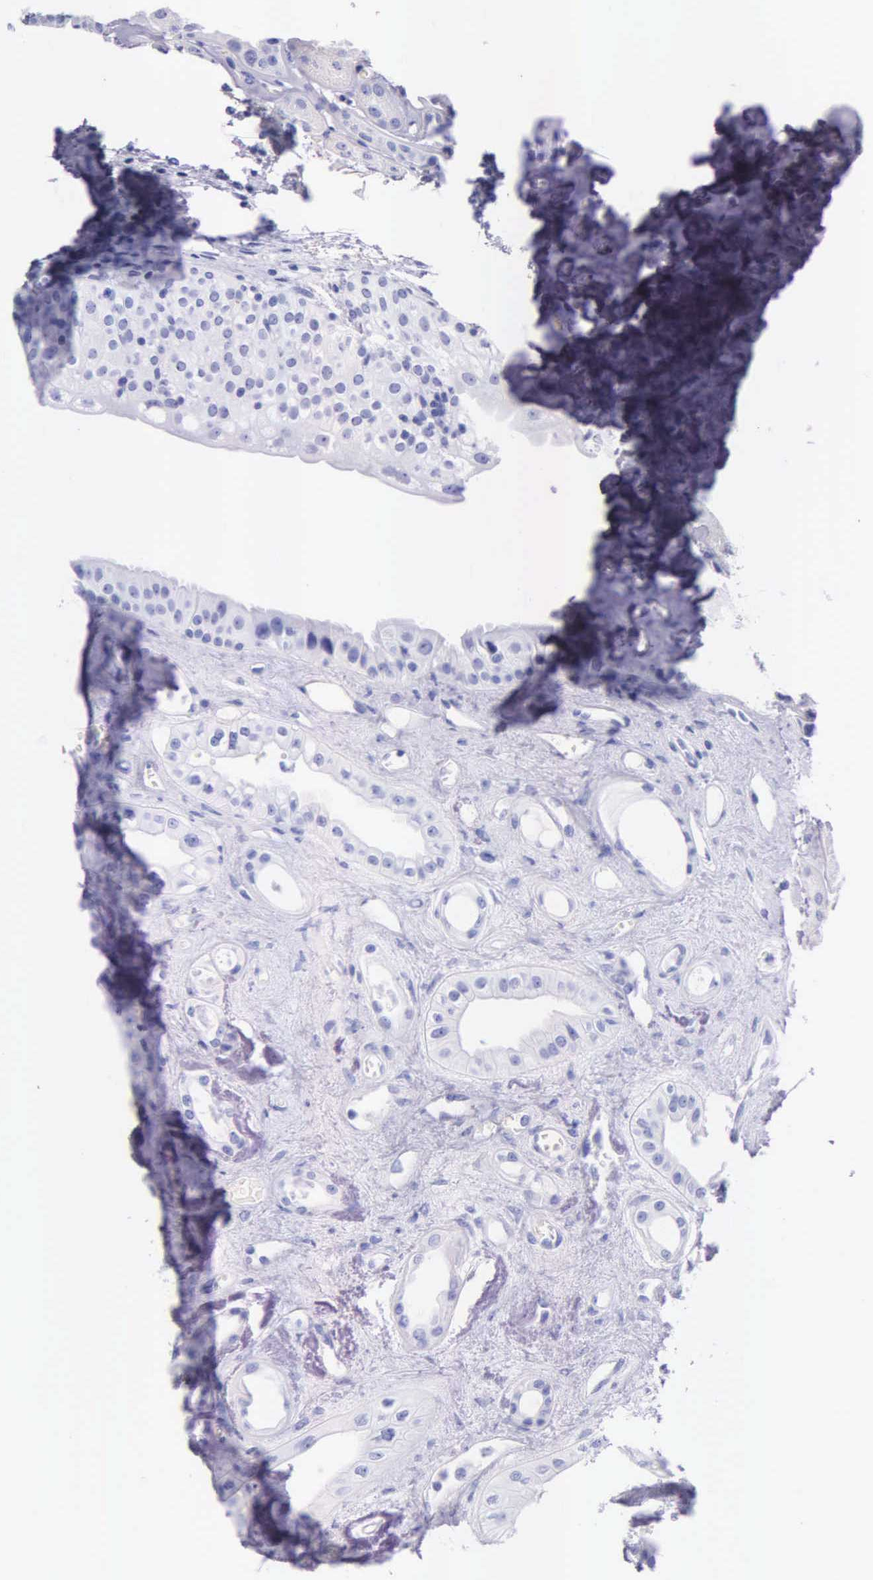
{"staining": {"intensity": "negative", "quantity": "none", "location": "none"}, "tissue": "urinary bladder", "cell_type": "Urothelial cells", "image_type": "normal", "snomed": [{"axis": "morphology", "description": "Normal tissue, NOS"}, {"axis": "topography", "description": "Kidney"}, {"axis": "topography", "description": "Urinary bladder"}], "caption": "A high-resolution photomicrograph shows immunohistochemistry (IHC) staining of normal urinary bladder, which shows no significant expression in urothelial cells.", "gene": "KLK2", "patient": {"sex": "male", "age": 67}}